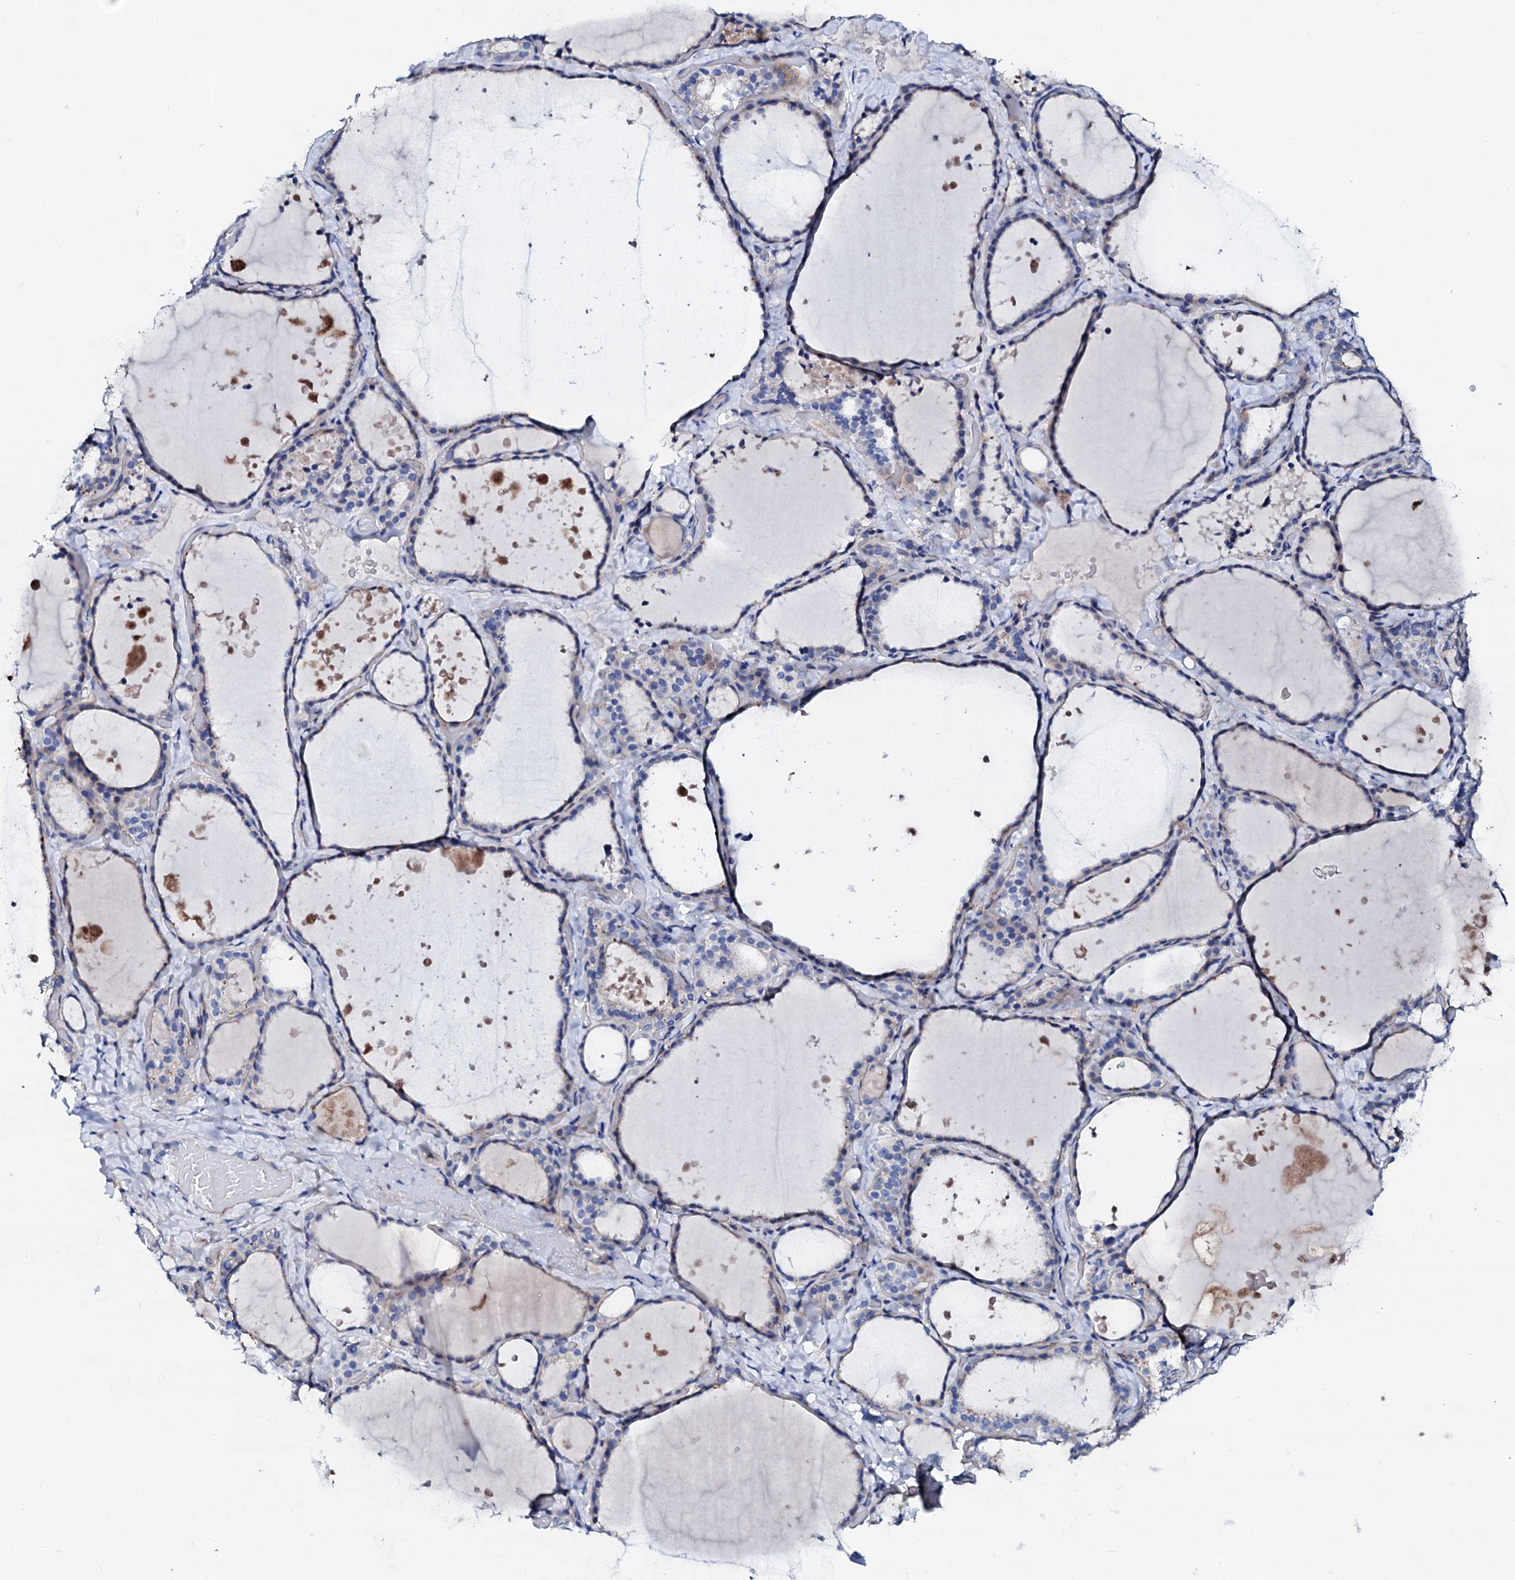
{"staining": {"intensity": "weak", "quantity": "<25%", "location": "cytoplasmic/membranous"}, "tissue": "thyroid gland", "cell_type": "Glandular cells", "image_type": "normal", "snomed": [{"axis": "morphology", "description": "Normal tissue, NOS"}, {"axis": "topography", "description": "Thyroid gland"}], "caption": "High magnification brightfield microscopy of benign thyroid gland stained with DAB (brown) and counterstained with hematoxylin (blue): glandular cells show no significant expression. (Stains: DAB (3,3'-diaminobenzidine) IHC with hematoxylin counter stain, Microscopy: brightfield microscopy at high magnification).", "gene": "TRDN", "patient": {"sex": "female", "age": 44}}